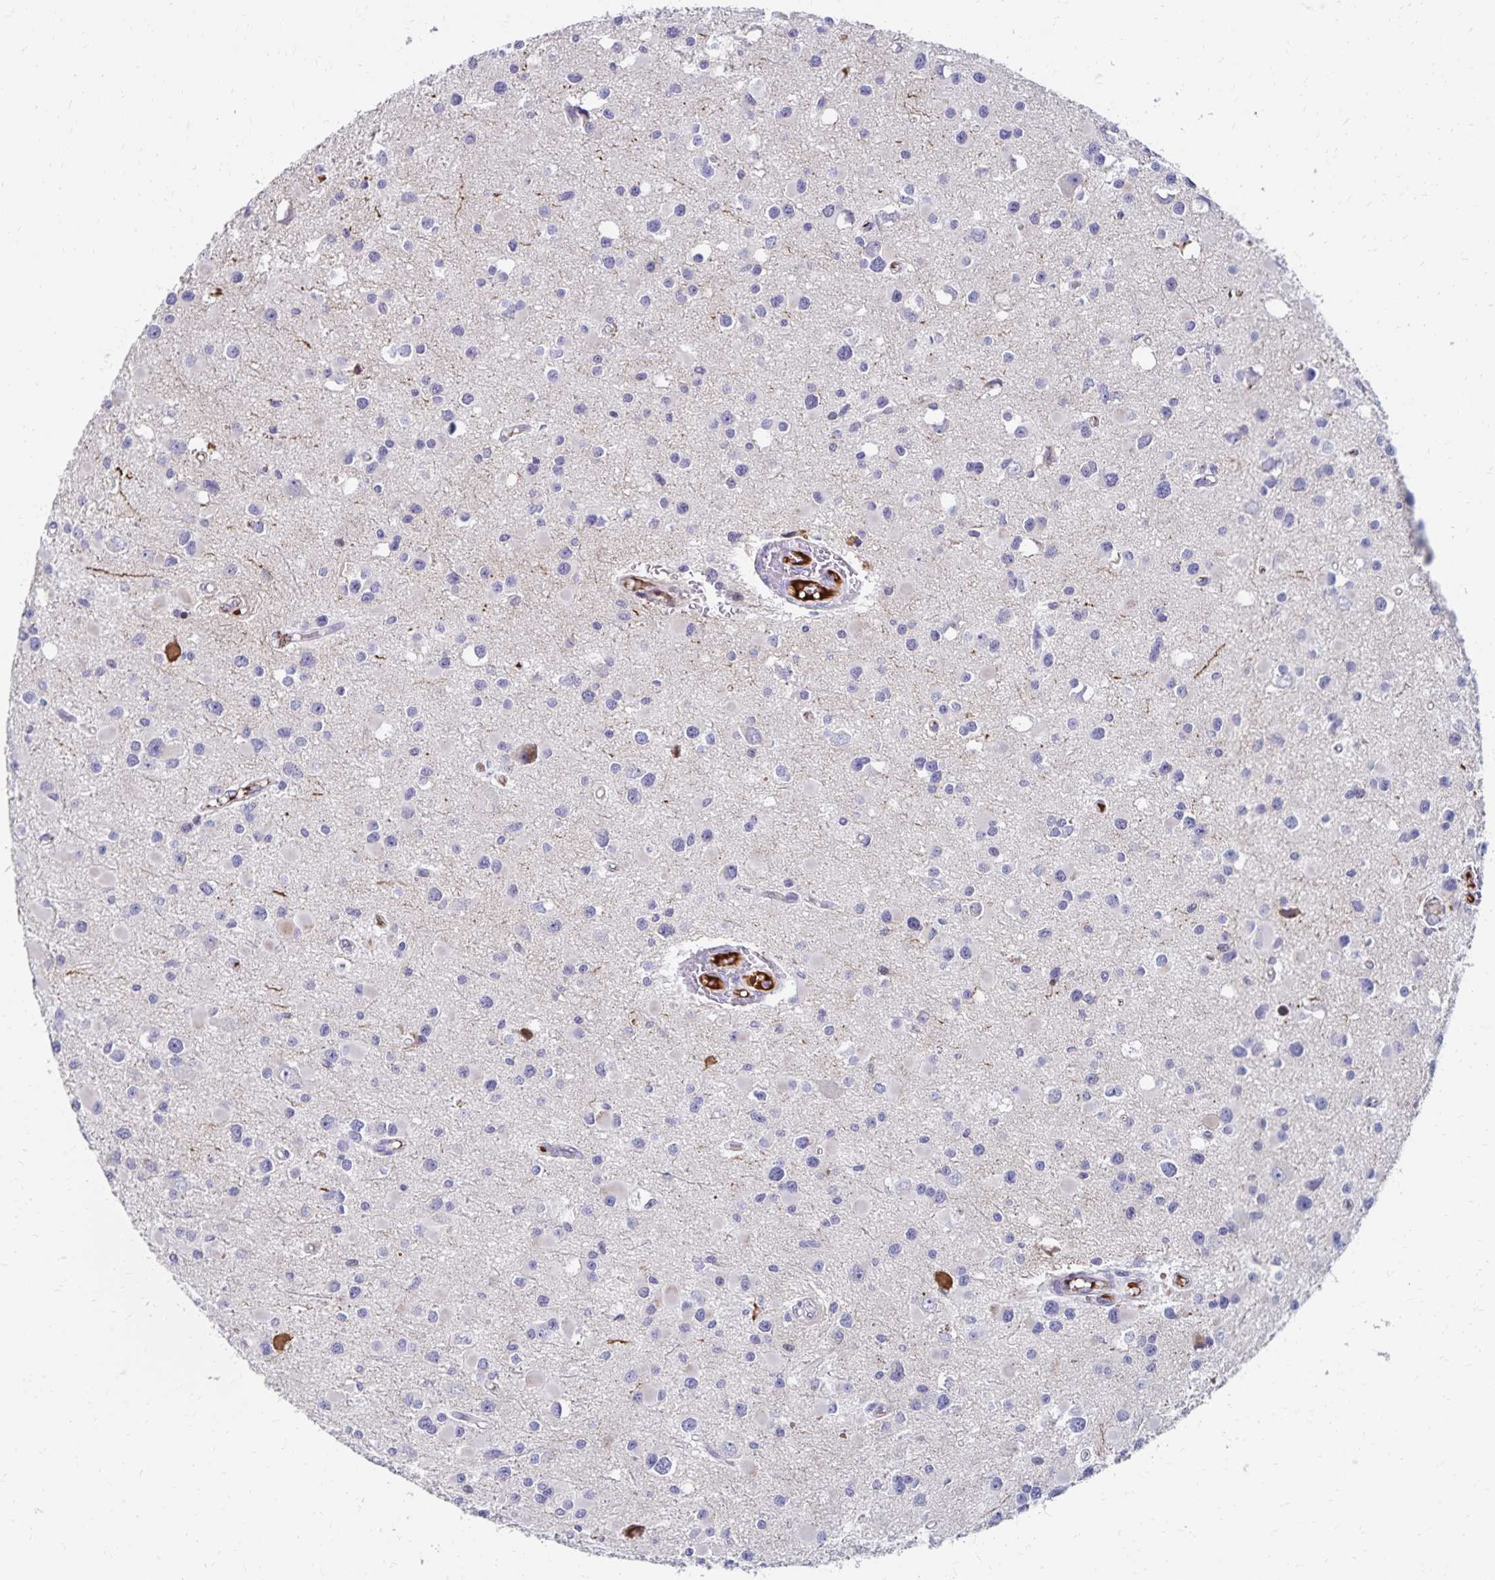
{"staining": {"intensity": "negative", "quantity": "none", "location": "none"}, "tissue": "glioma", "cell_type": "Tumor cells", "image_type": "cancer", "snomed": [{"axis": "morphology", "description": "Glioma, malignant, High grade"}, {"axis": "topography", "description": "Brain"}], "caption": "This is an immunohistochemistry (IHC) image of human glioma. There is no expression in tumor cells.", "gene": "NECAP1", "patient": {"sex": "male", "age": 54}}